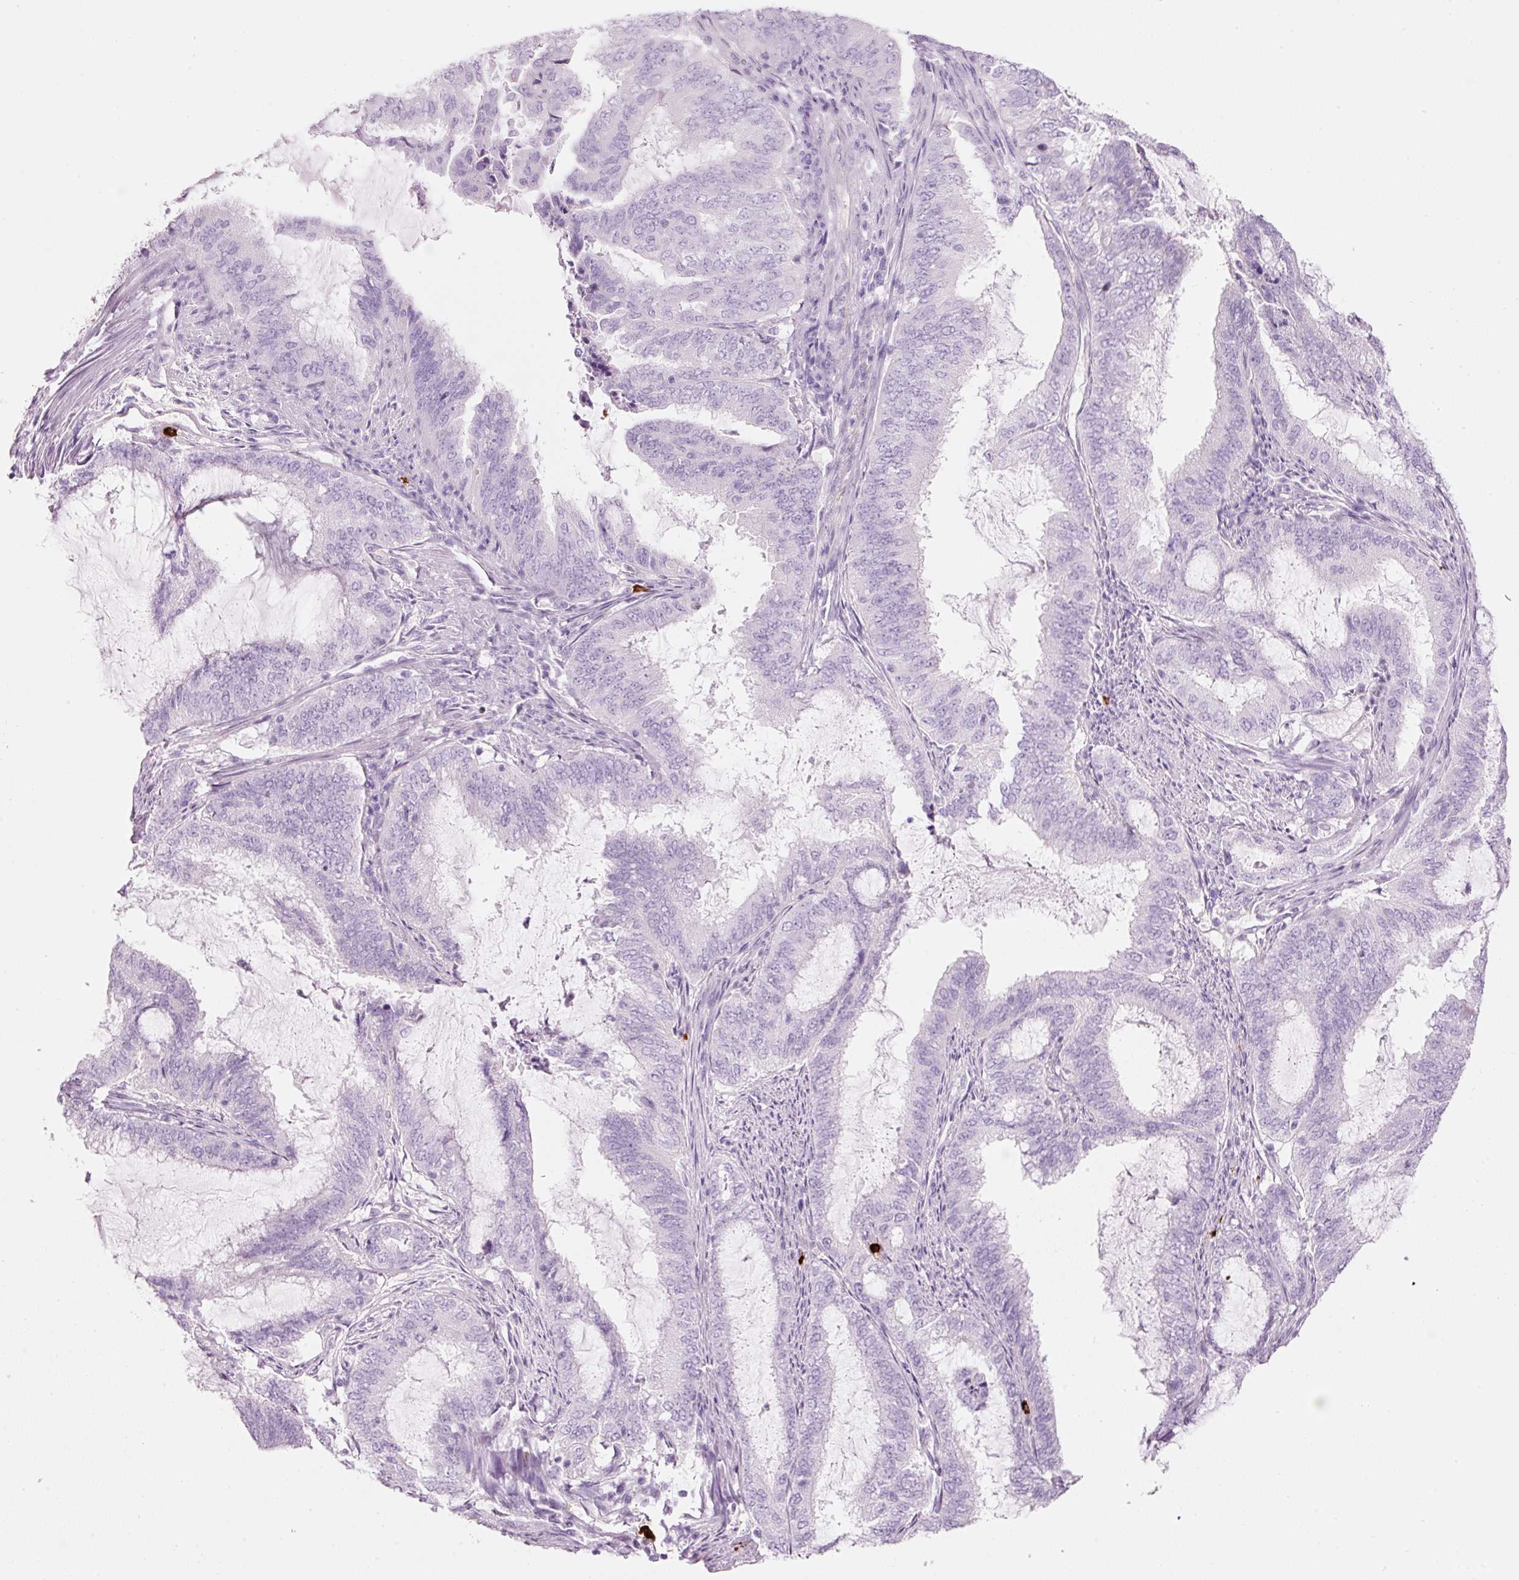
{"staining": {"intensity": "negative", "quantity": "none", "location": "none"}, "tissue": "endometrial cancer", "cell_type": "Tumor cells", "image_type": "cancer", "snomed": [{"axis": "morphology", "description": "Adenocarcinoma, NOS"}, {"axis": "topography", "description": "Endometrium"}], "caption": "Endometrial adenocarcinoma was stained to show a protein in brown. There is no significant positivity in tumor cells.", "gene": "CMA1", "patient": {"sex": "female", "age": 51}}